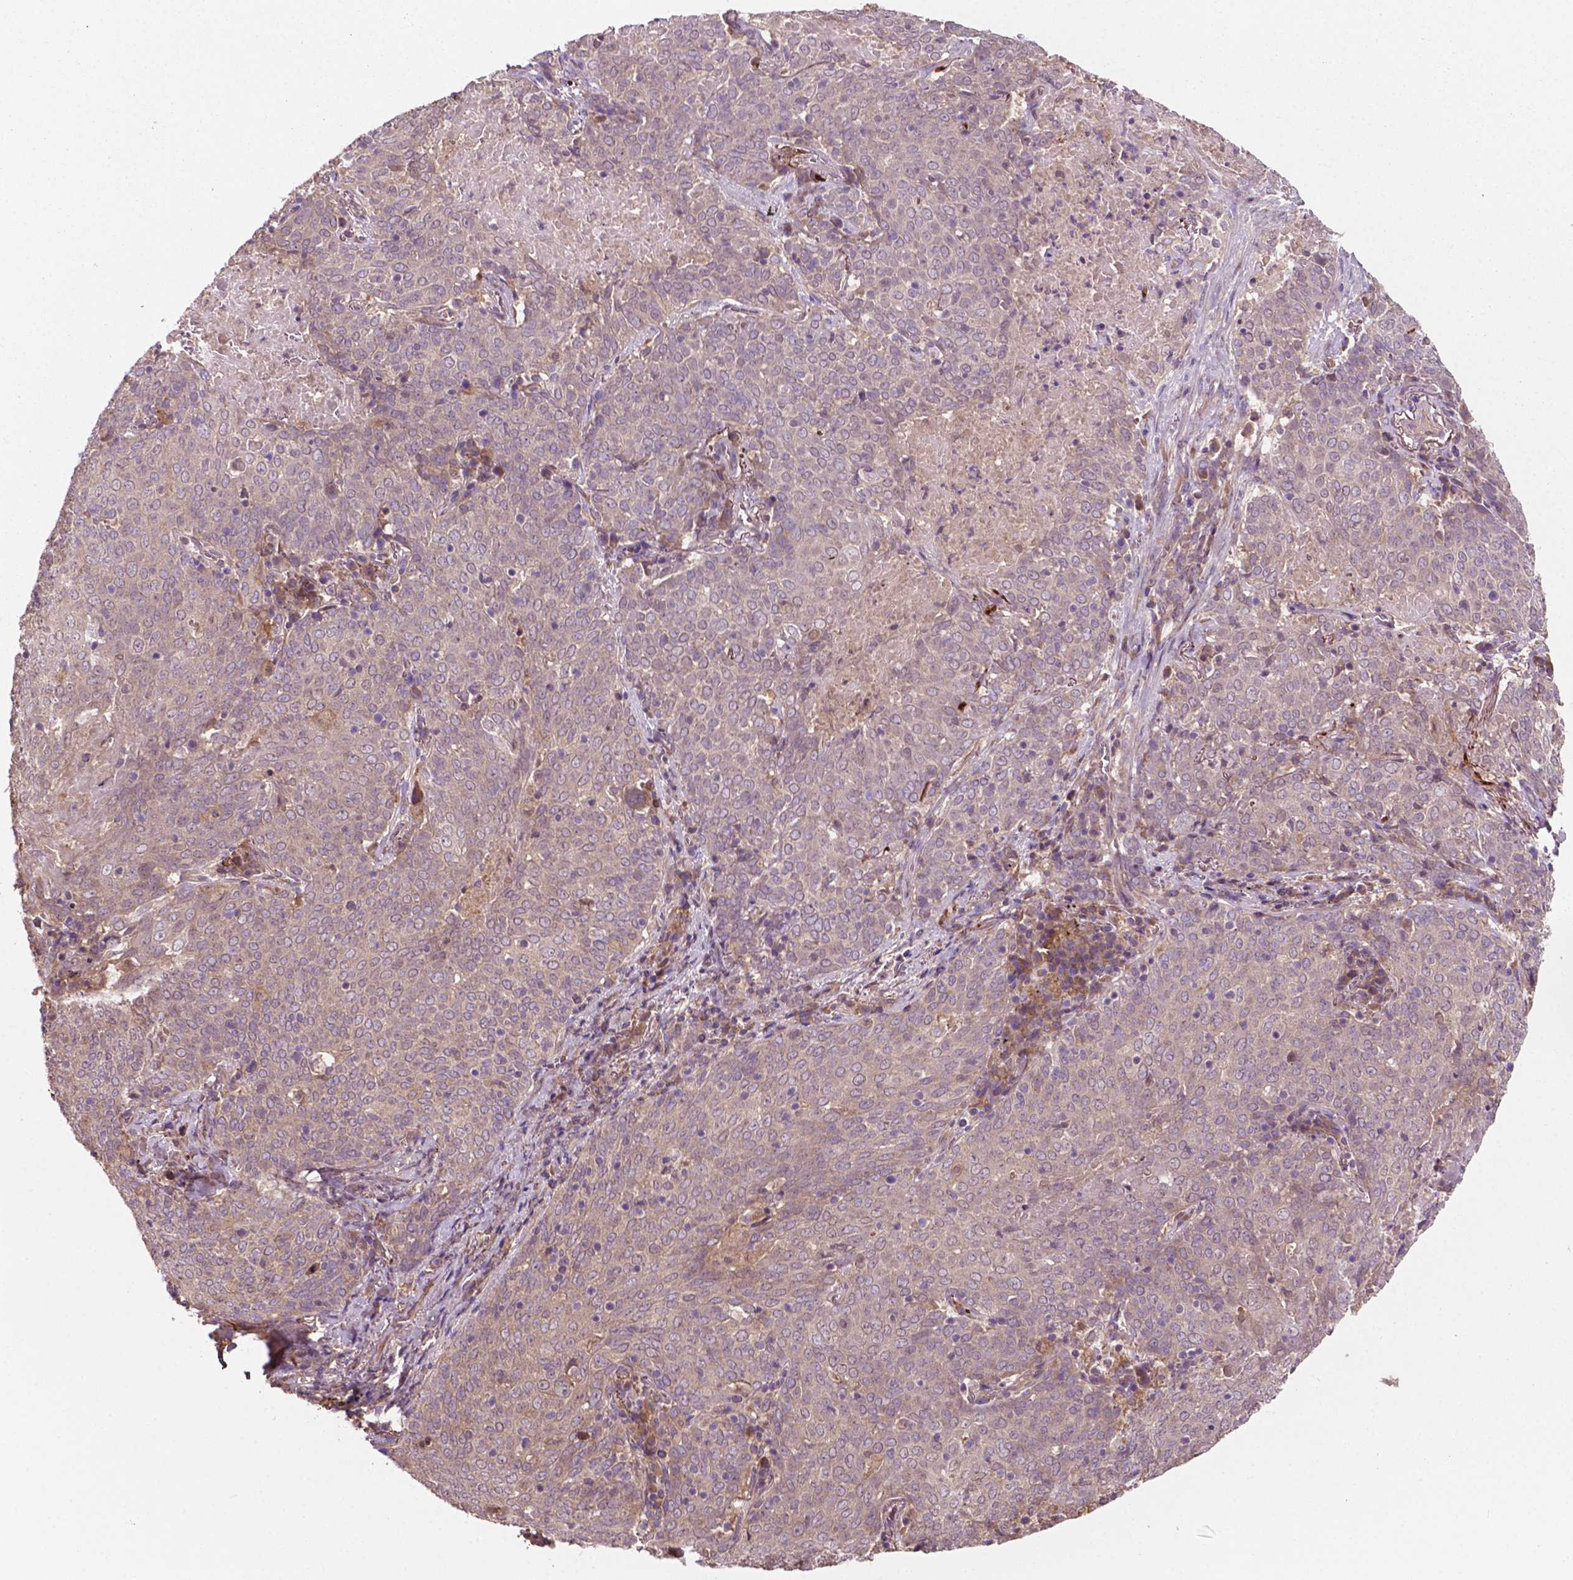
{"staining": {"intensity": "negative", "quantity": "none", "location": "none"}, "tissue": "lung cancer", "cell_type": "Tumor cells", "image_type": "cancer", "snomed": [{"axis": "morphology", "description": "Squamous cell carcinoma, NOS"}, {"axis": "topography", "description": "Lung"}], "caption": "Image shows no protein expression in tumor cells of lung squamous cell carcinoma tissue.", "gene": "GJA9", "patient": {"sex": "male", "age": 82}}